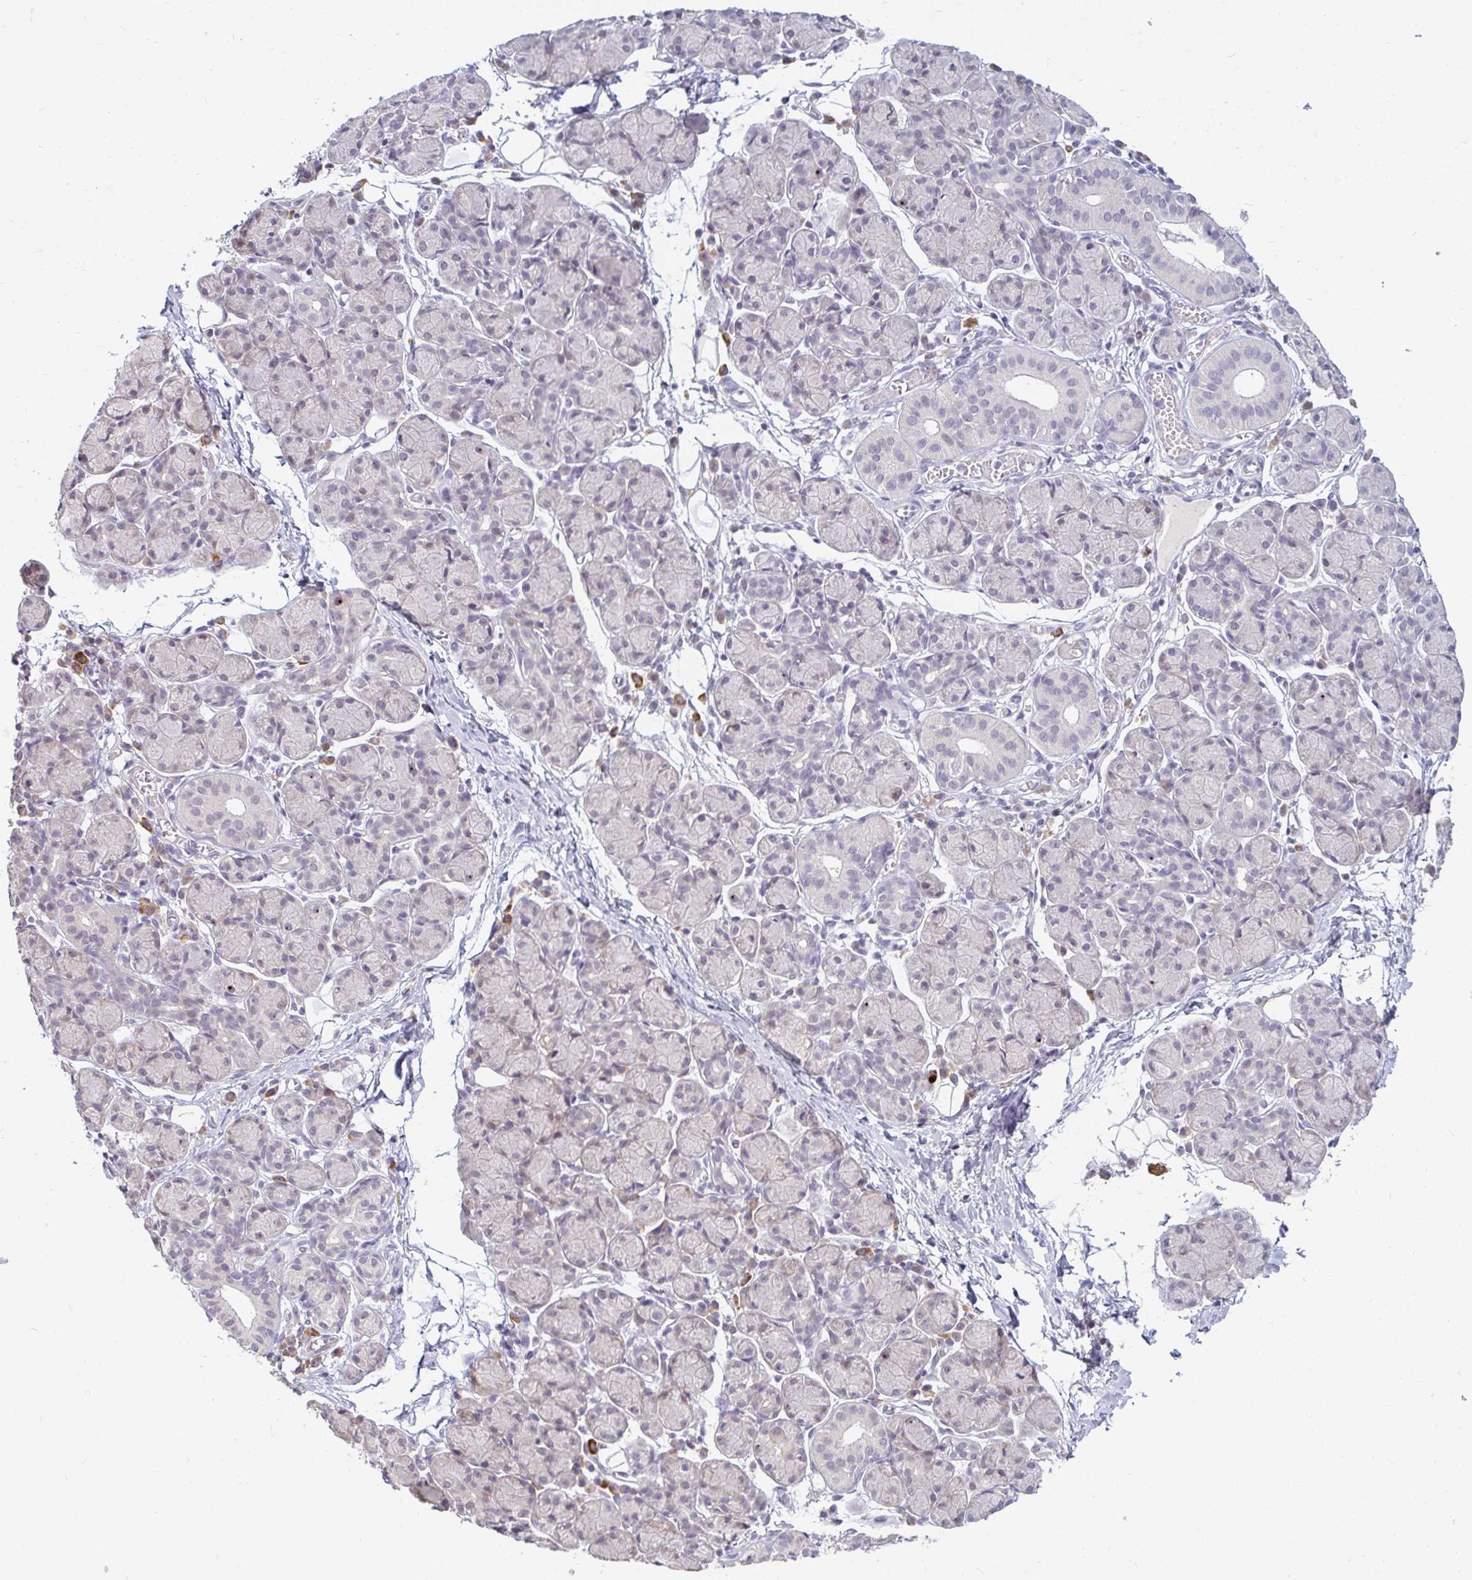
{"staining": {"intensity": "negative", "quantity": "none", "location": "none"}, "tissue": "salivary gland", "cell_type": "Glandular cells", "image_type": "normal", "snomed": [{"axis": "morphology", "description": "Normal tissue, NOS"}, {"axis": "morphology", "description": "Inflammation, NOS"}, {"axis": "topography", "description": "Lymph node"}, {"axis": "topography", "description": "Salivary gland"}], "caption": "A high-resolution micrograph shows IHC staining of unremarkable salivary gland, which displays no significant expression in glandular cells. (DAB IHC with hematoxylin counter stain).", "gene": "DDN", "patient": {"sex": "male", "age": 3}}